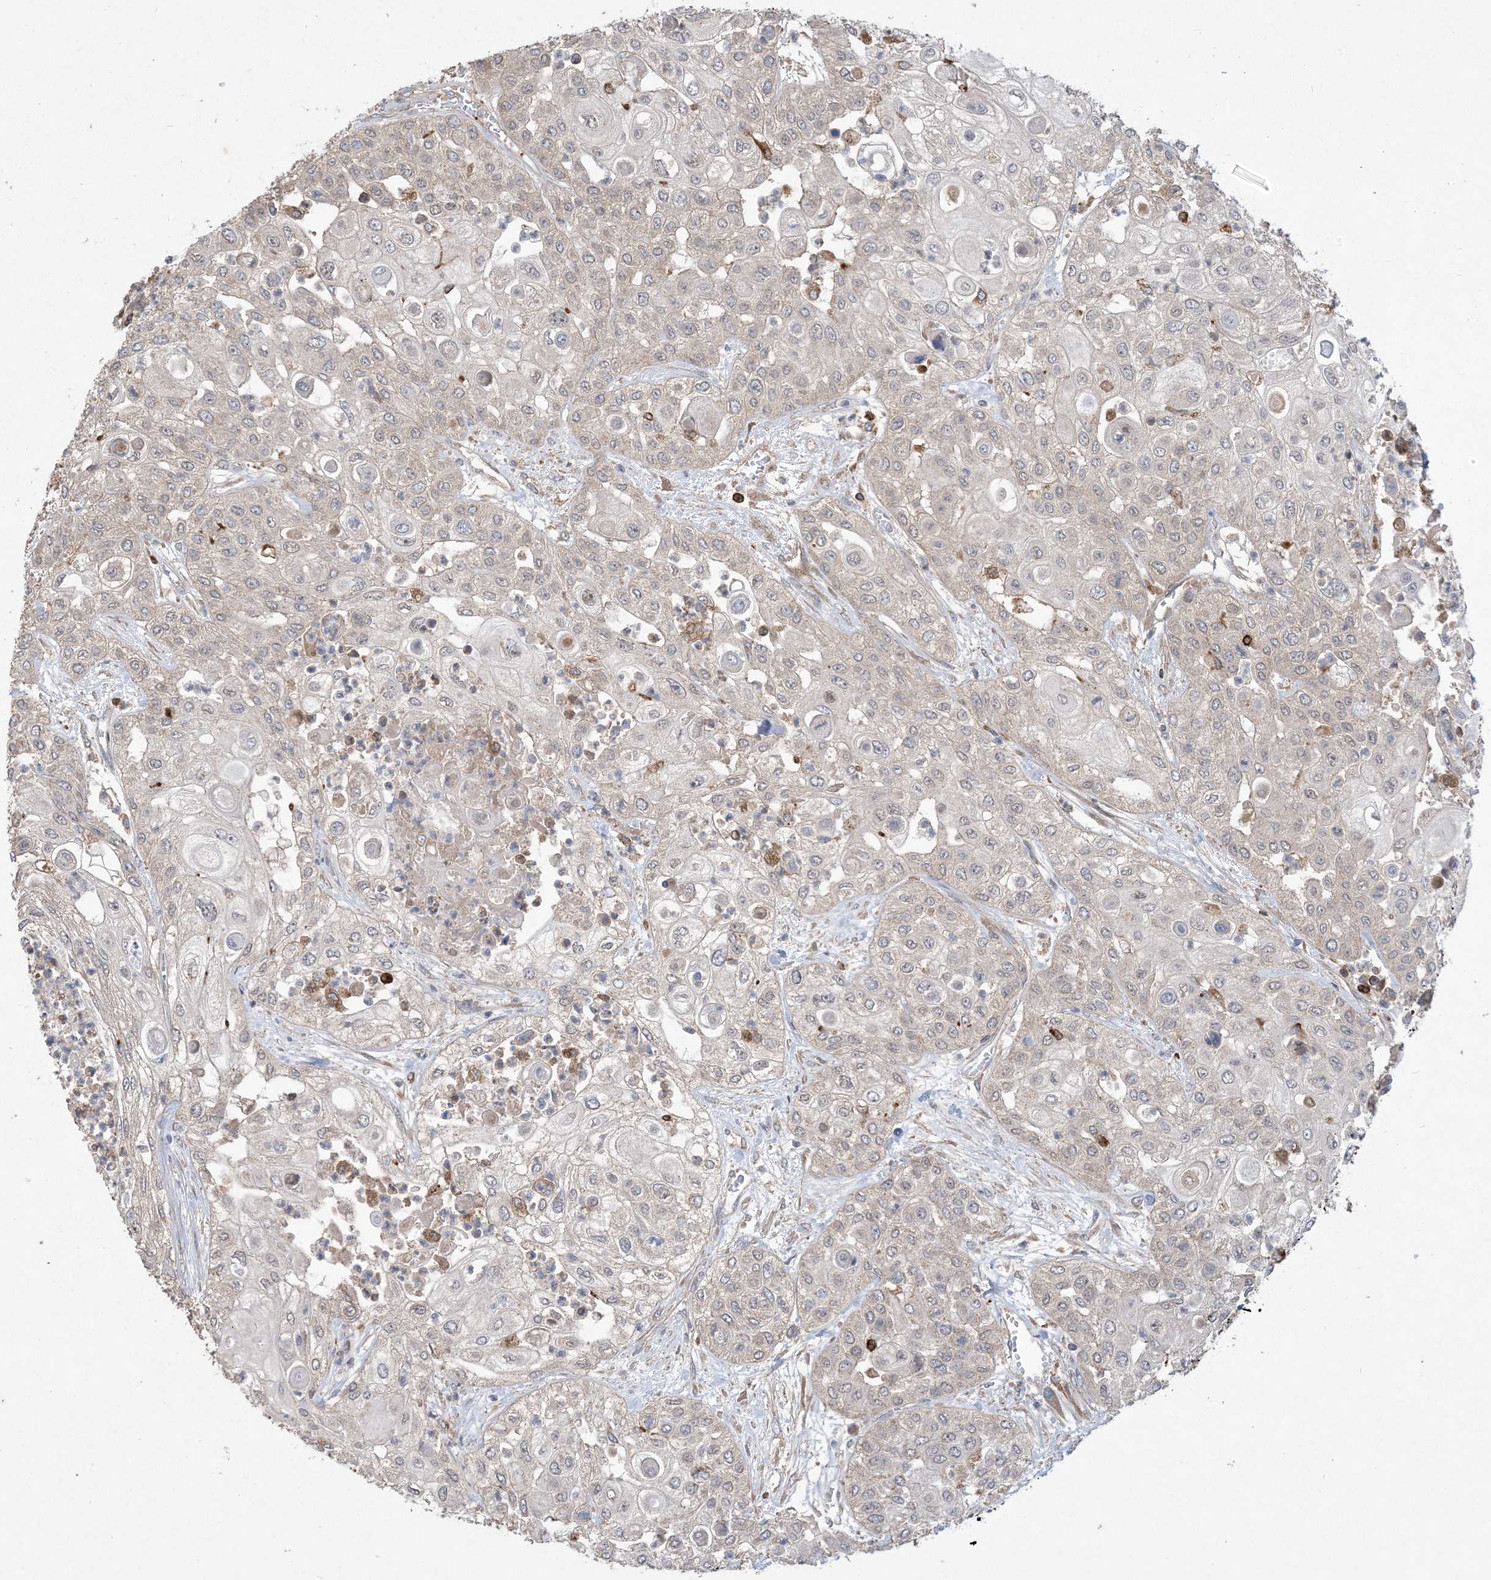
{"staining": {"intensity": "negative", "quantity": "none", "location": "none"}, "tissue": "urothelial cancer", "cell_type": "Tumor cells", "image_type": "cancer", "snomed": [{"axis": "morphology", "description": "Urothelial carcinoma, High grade"}, {"axis": "topography", "description": "Urinary bladder"}], "caption": "This is an immunohistochemistry histopathology image of human high-grade urothelial carcinoma. There is no expression in tumor cells.", "gene": "MASP2", "patient": {"sex": "female", "age": 79}}